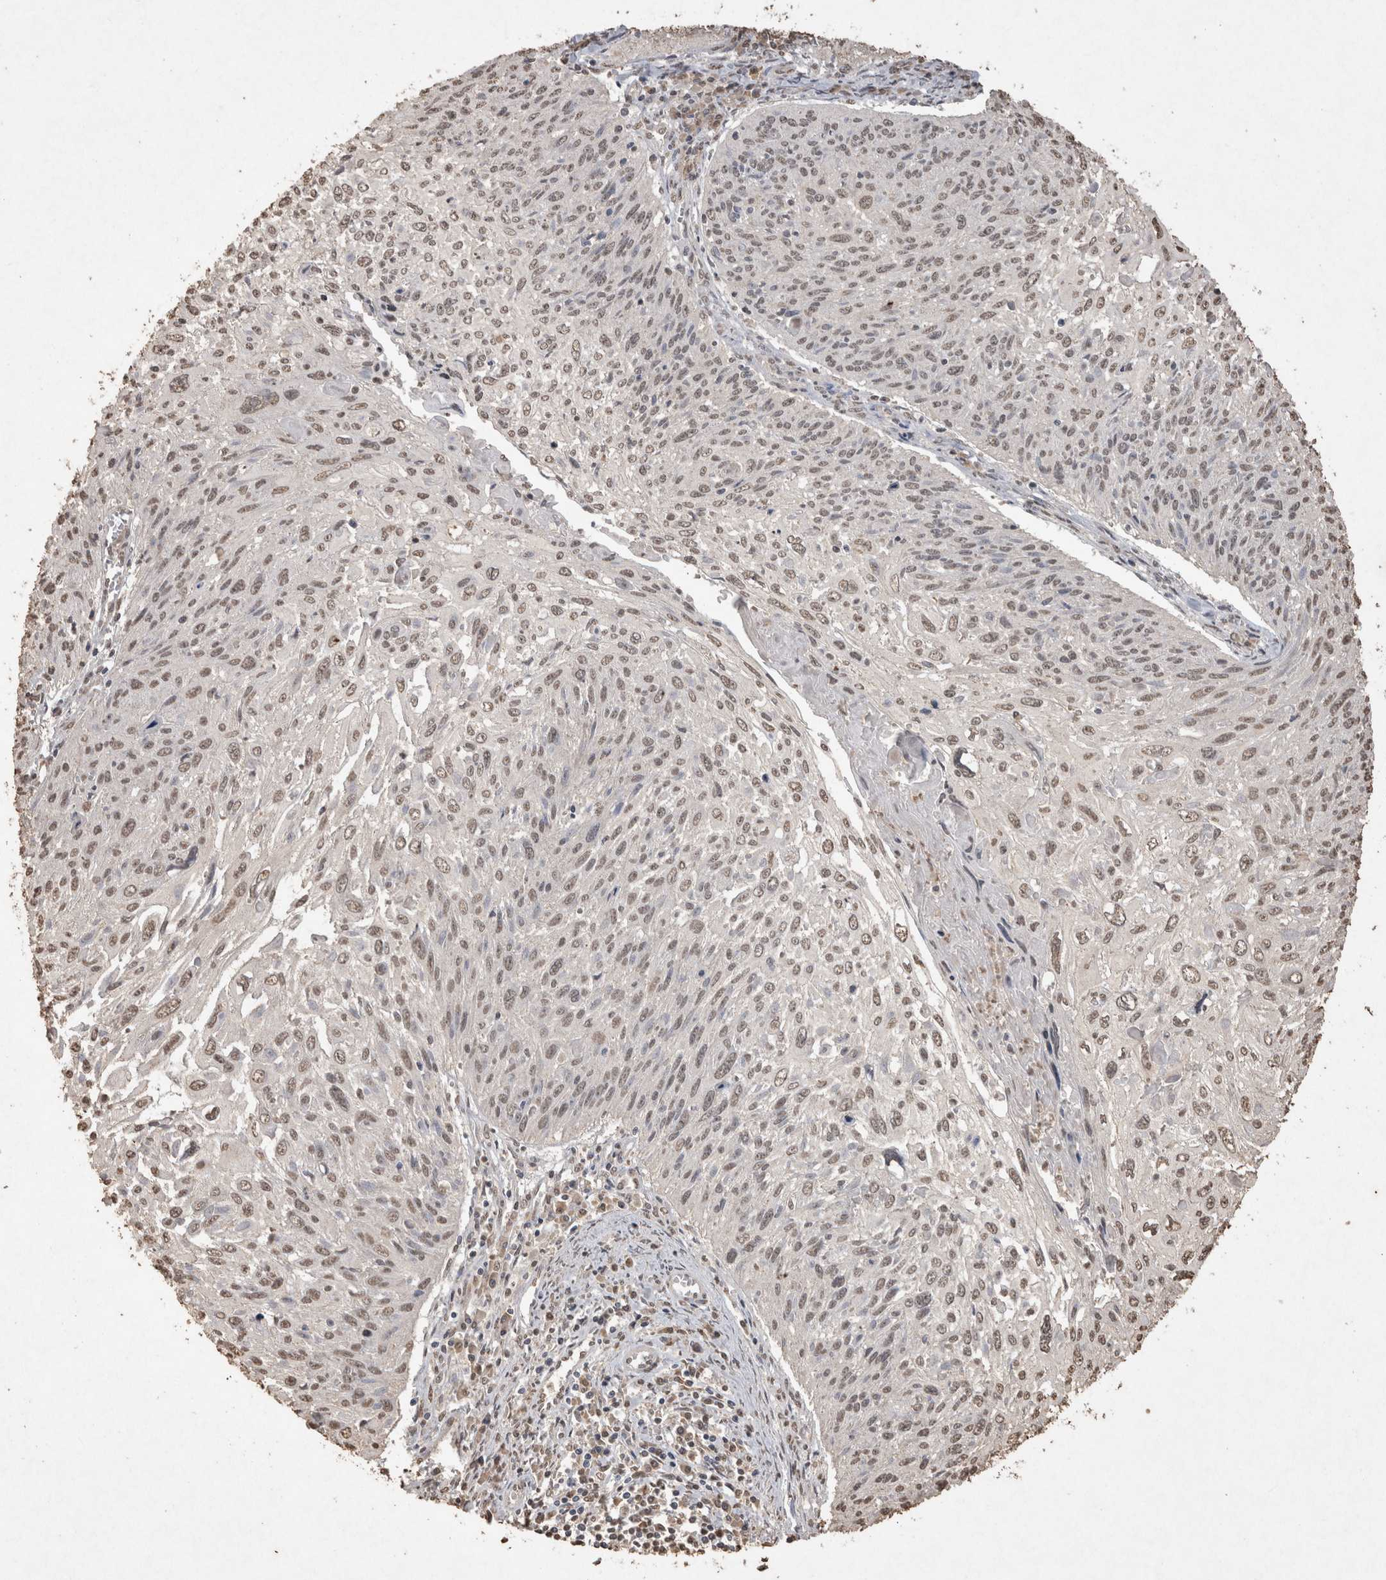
{"staining": {"intensity": "weak", "quantity": ">75%", "location": "nuclear"}, "tissue": "cervical cancer", "cell_type": "Tumor cells", "image_type": "cancer", "snomed": [{"axis": "morphology", "description": "Squamous cell carcinoma, NOS"}, {"axis": "topography", "description": "Cervix"}], "caption": "IHC (DAB (3,3'-diaminobenzidine)) staining of squamous cell carcinoma (cervical) shows weak nuclear protein expression in about >75% of tumor cells. (Stains: DAB (3,3'-diaminobenzidine) in brown, nuclei in blue, Microscopy: brightfield microscopy at high magnification).", "gene": "MLX", "patient": {"sex": "female", "age": 51}}